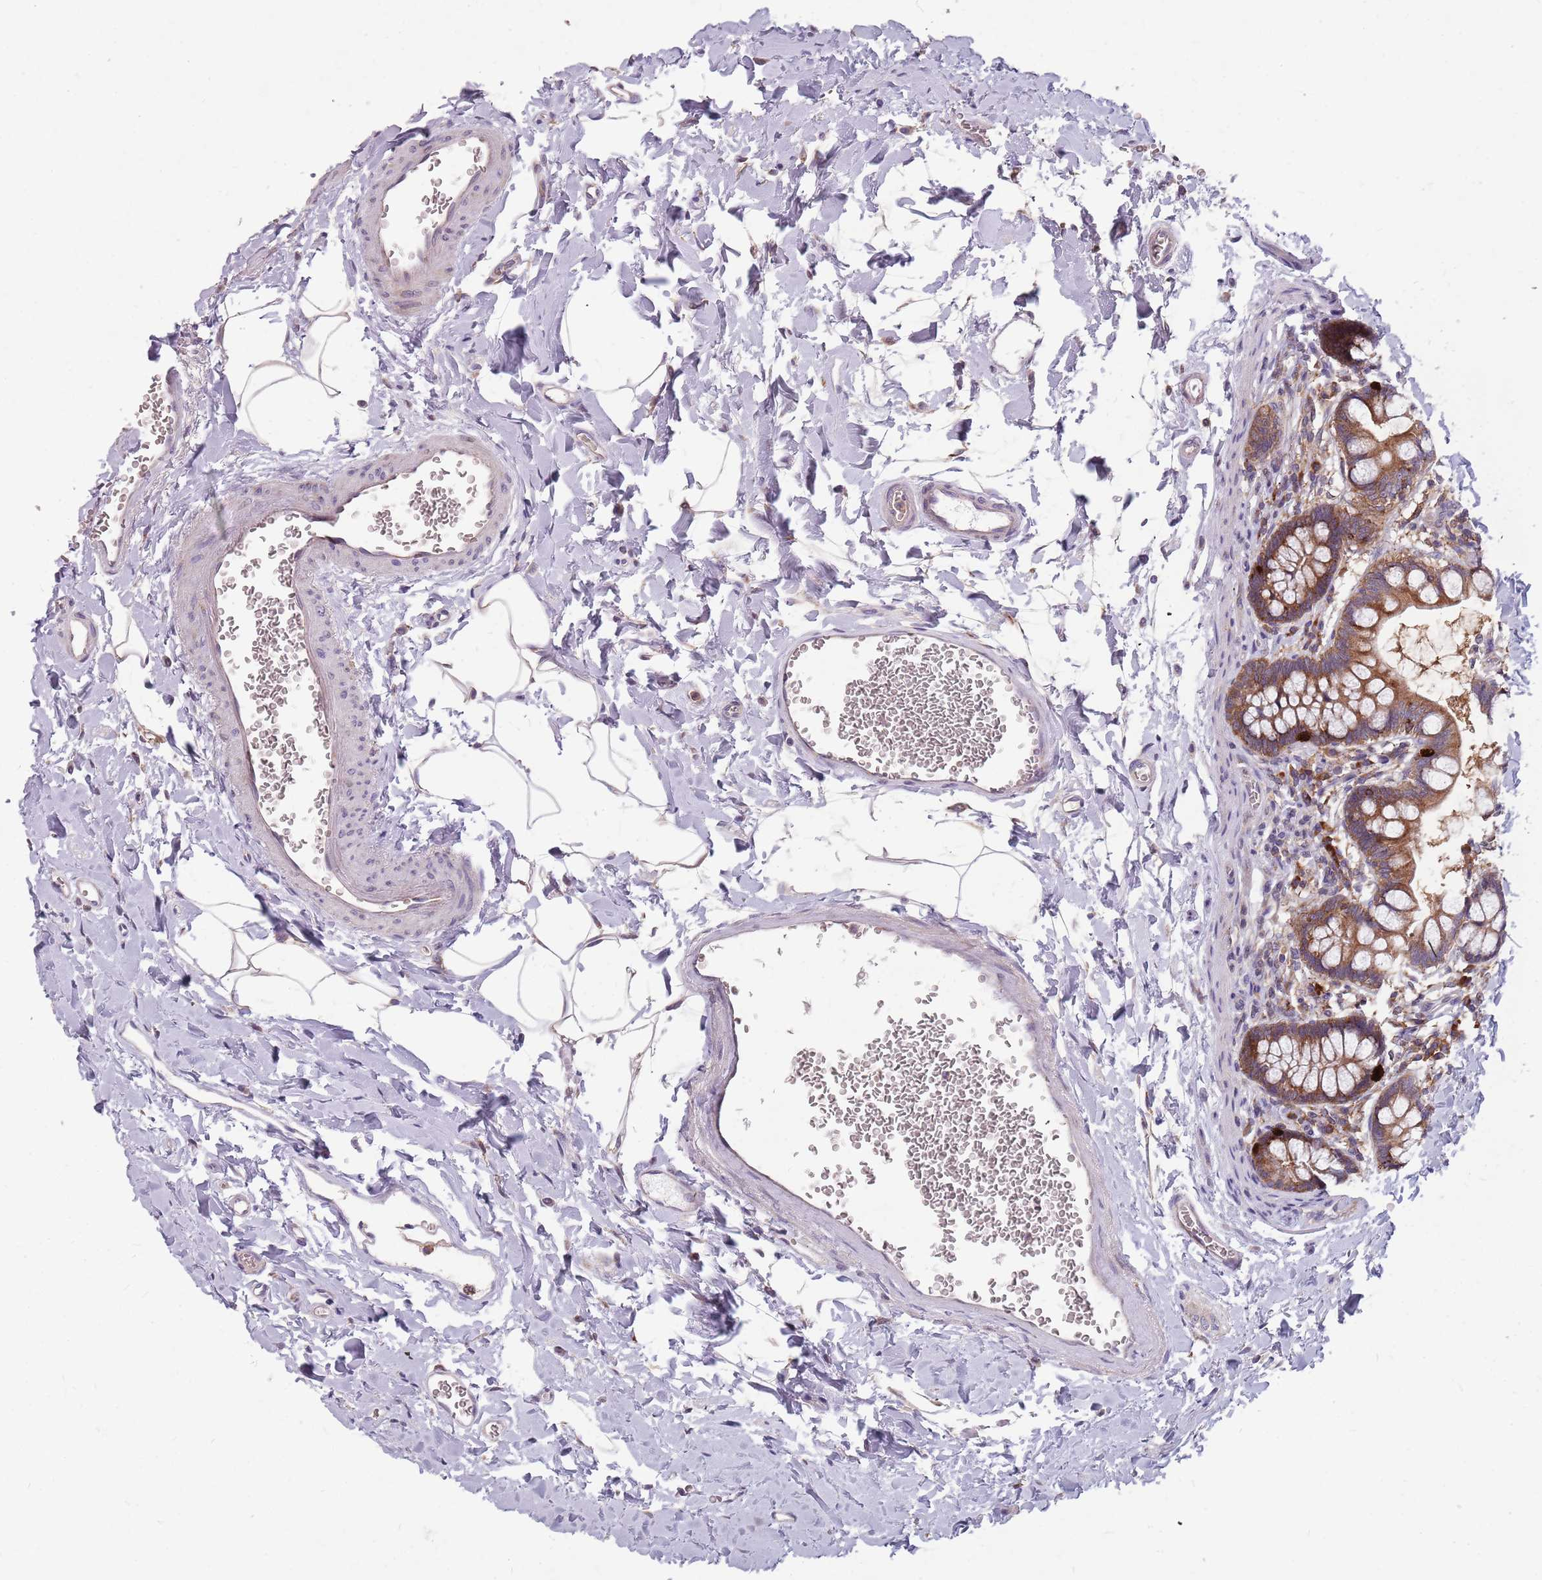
{"staining": {"intensity": "moderate", "quantity": ">75%", "location": "cytoplasmic/membranous"}, "tissue": "small intestine", "cell_type": "Glandular cells", "image_type": "normal", "snomed": [{"axis": "morphology", "description": "Normal tissue, NOS"}, {"axis": "topography", "description": "Small intestine"}], "caption": "A medium amount of moderate cytoplasmic/membranous staining is identified in about >75% of glandular cells in benign small intestine. Immunohistochemistry stains the protein of interest in brown and the nuclei are stained blue.", "gene": "NME4", "patient": {"sex": "male", "age": 52}}